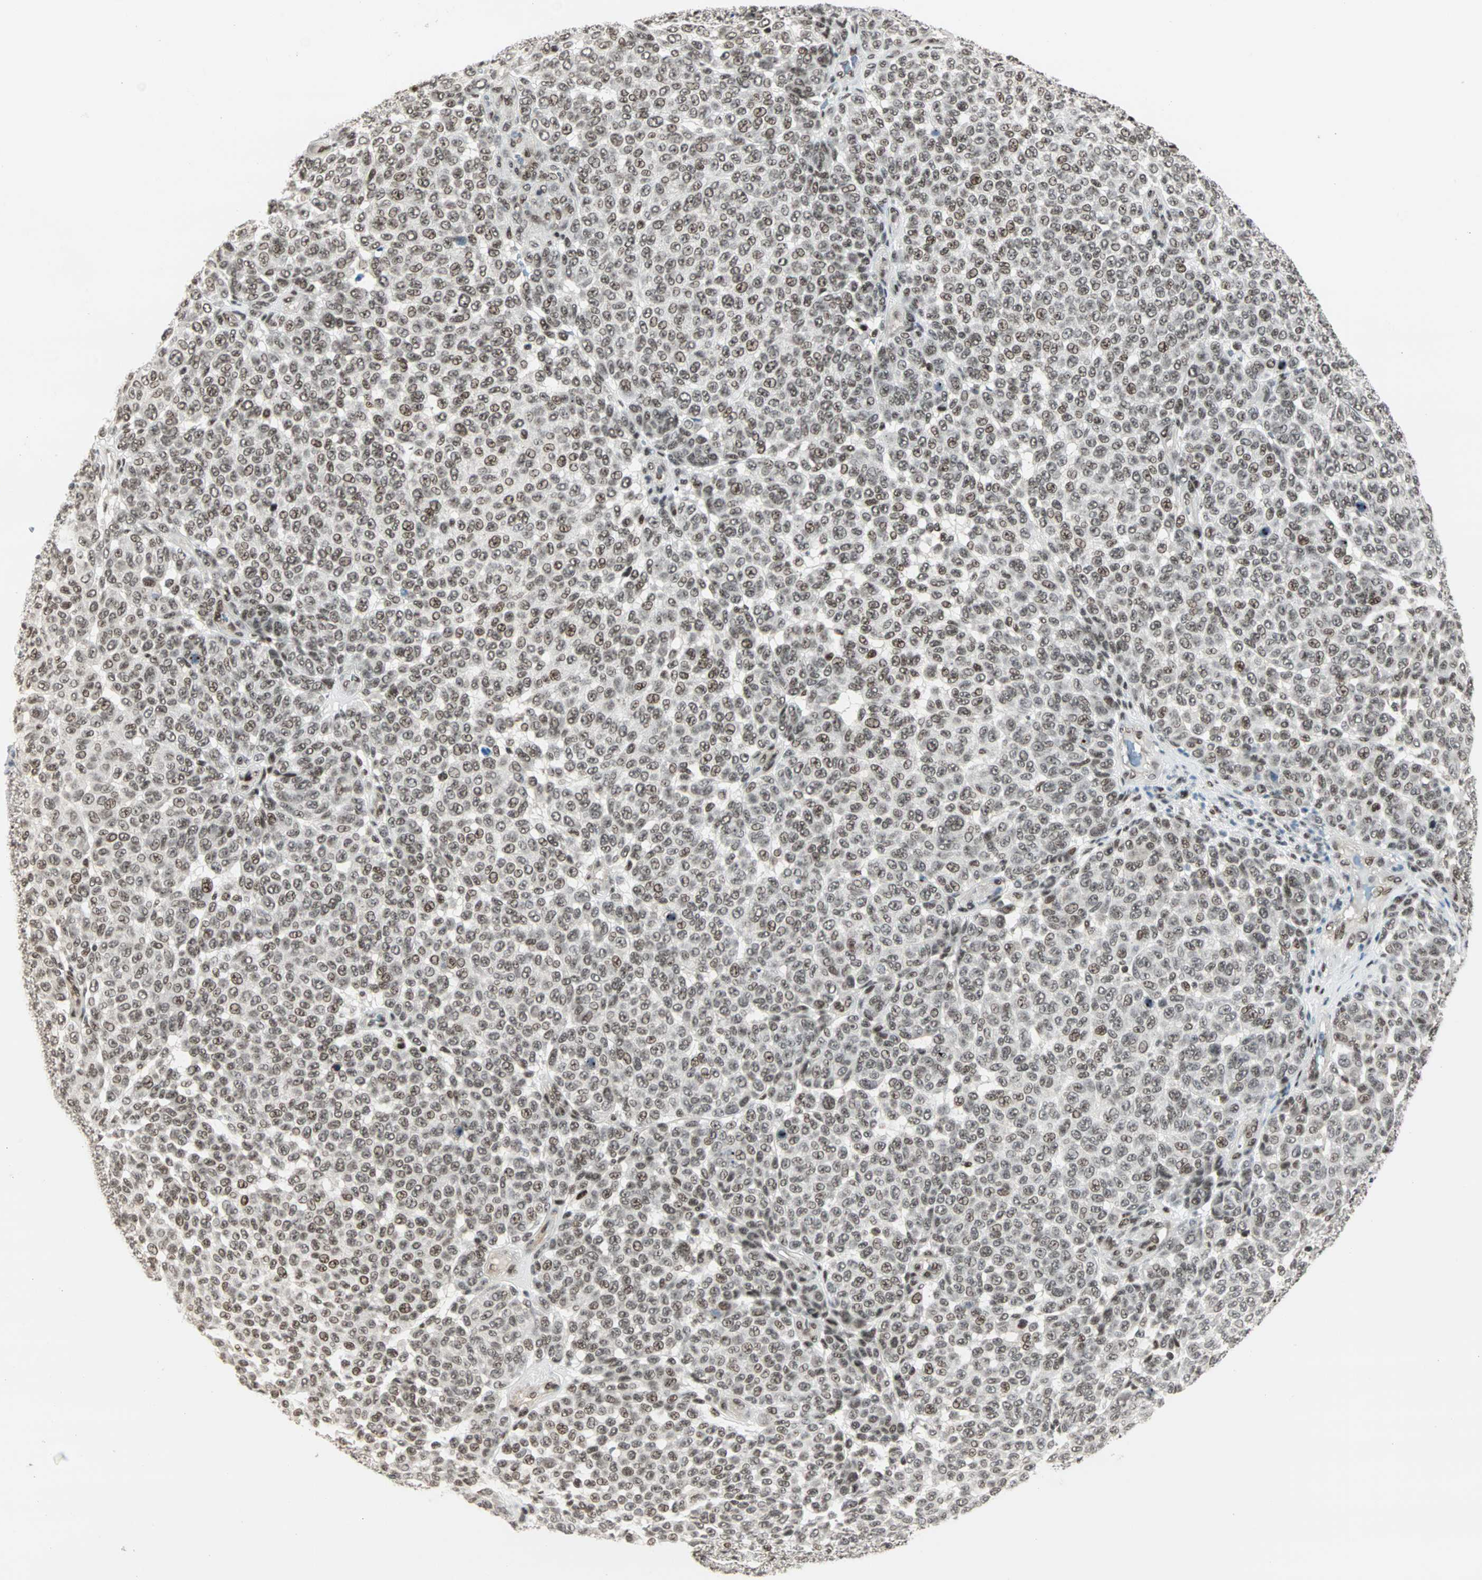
{"staining": {"intensity": "moderate", "quantity": ">75%", "location": "nuclear"}, "tissue": "melanoma", "cell_type": "Tumor cells", "image_type": "cancer", "snomed": [{"axis": "morphology", "description": "Malignant melanoma, NOS"}, {"axis": "topography", "description": "Skin"}], "caption": "Moderate nuclear protein positivity is identified in about >75% of tumor cells in malignant melanoma. (IHC, brightfield microscopy, high magnification).", "gene": "BLM", "patient": {"sex": "male", "age": 59}}